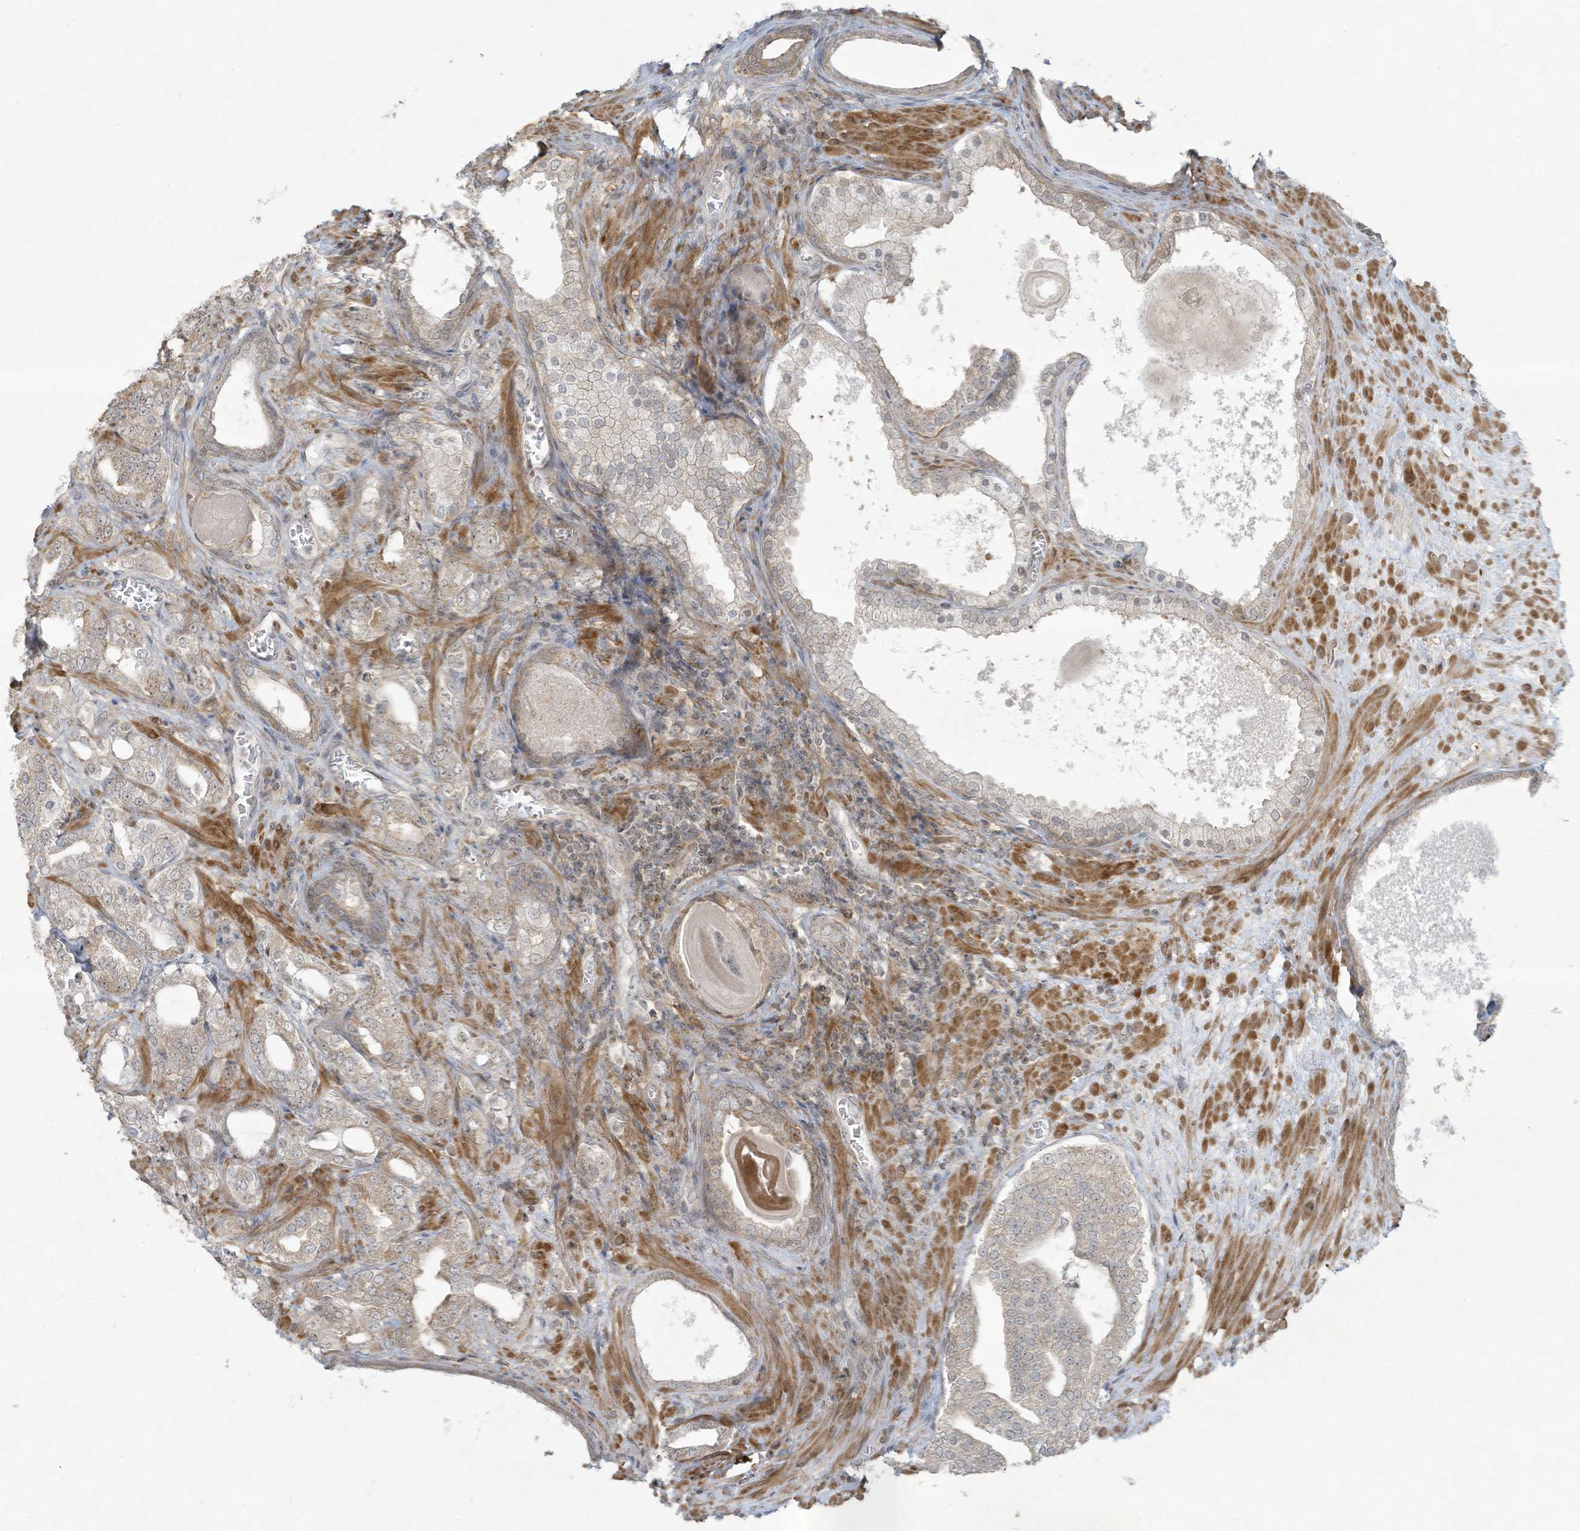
{"staining": {"intensity": "negative", "quantity": "none", "location": "none"}, "tissue": "prostate cancer", "cell_type": "Tumor cells", "image_type": "cancer", "snomed": [{"axis": "morphology", "description": "Adenocarcinoma, High grade"}, {"axis": "topography", "description": "Prostate"}], "caption": "Tumor cells show no significant positivity in prostate cancer. (Stains: DAB IHC with hematoxylin counter stain, Microscopy: brightfield microscopy at high magnification).", "gene": "ZNF263", "patient": {"sex": "male", "age": 64}}